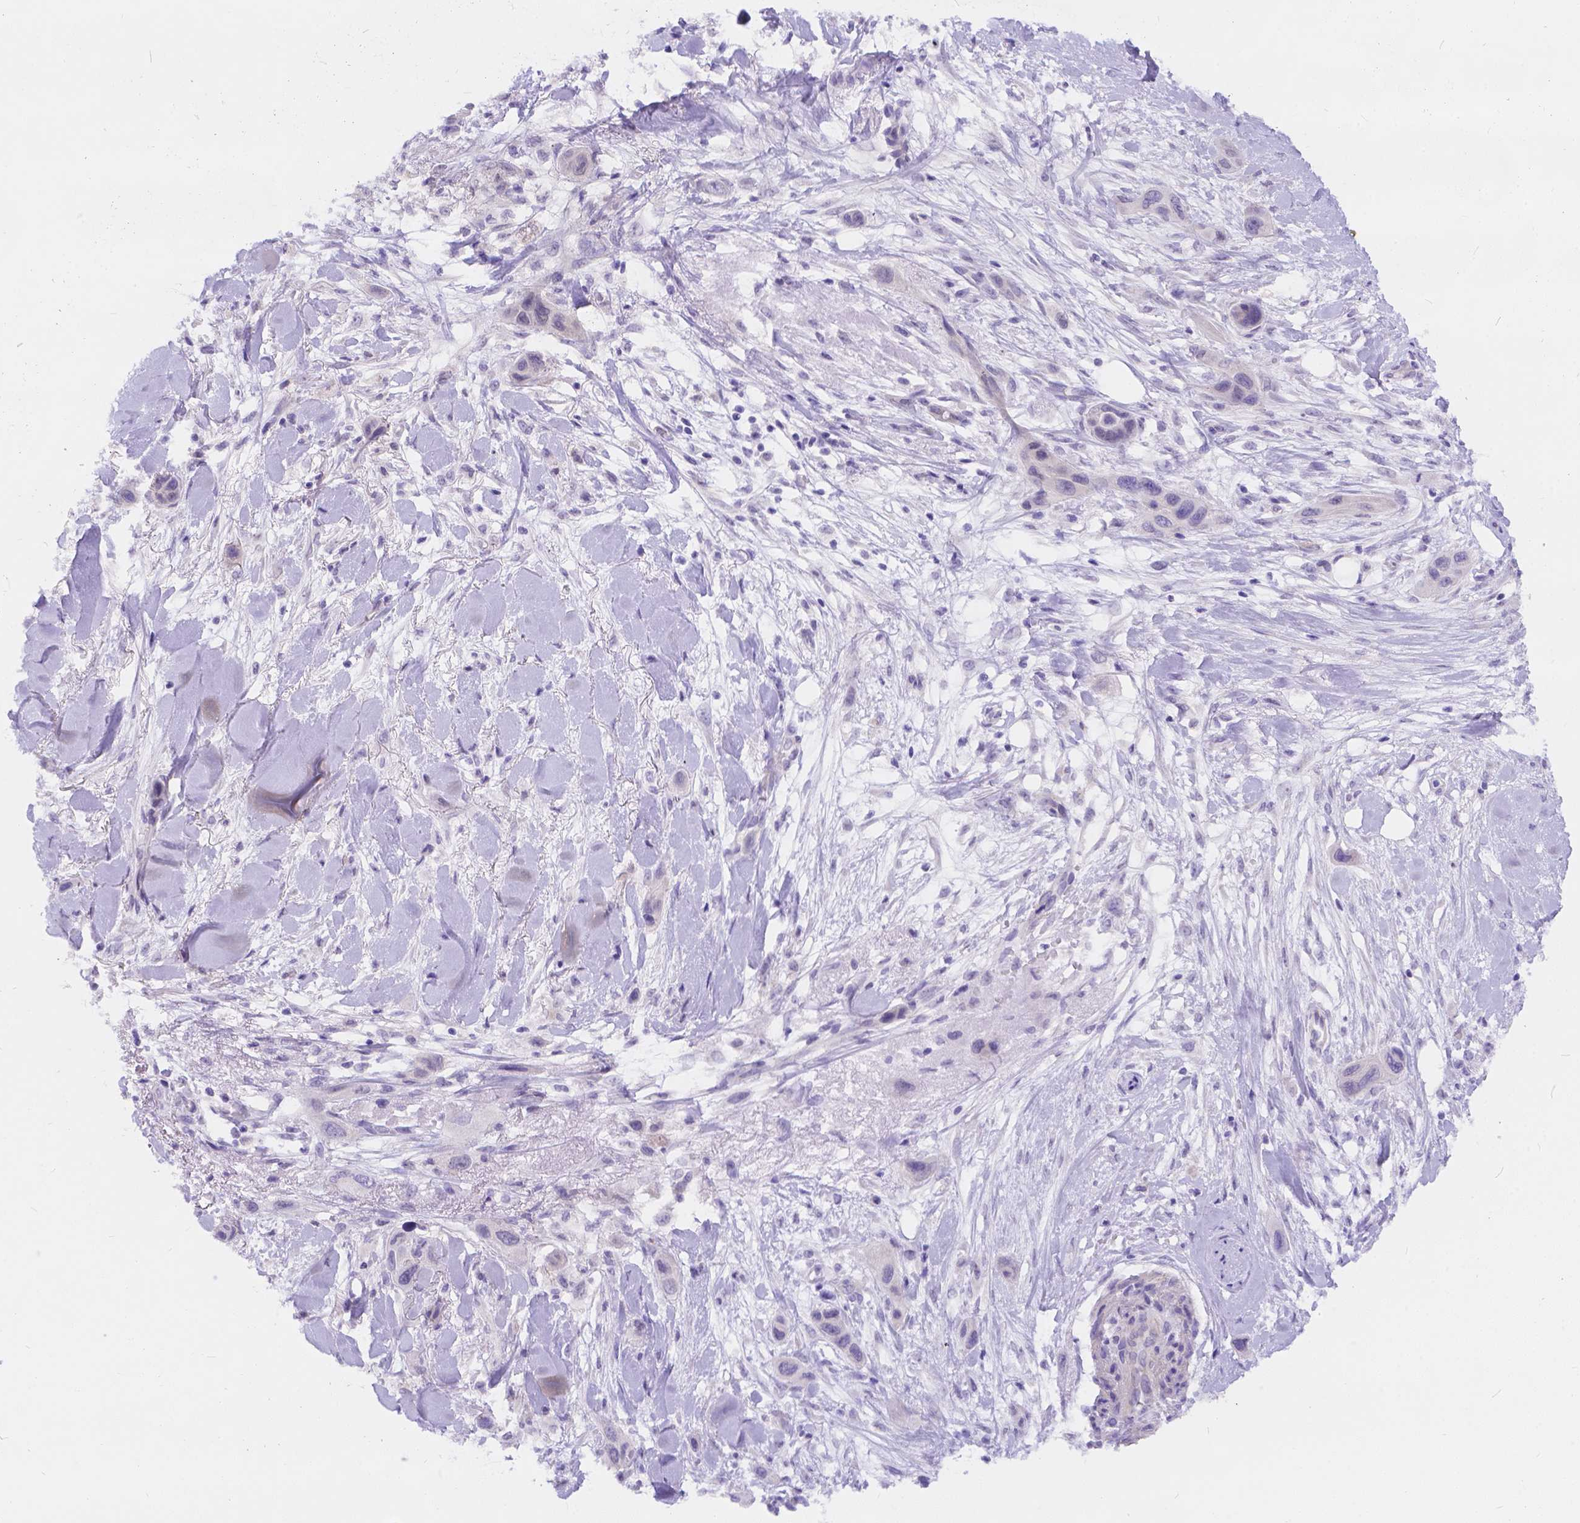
{"staining": {"intensity": "negative", "quantity": "none", "location": "none"}, "tissue": "skin cancer", "cell_type": "Tumor cells", "image_type": "cancer", "snomed": [{"axis": "morphology", "description": "Squamous cell carcinoma, NOS"}, {"axis": "topography", "description": "Skin"}], "caption": "High magnification brightfield microscopy of skin cancer (squamous cell carcinoma) stained with DAB (brown) and counterstained with hematoxylin (blue): tumor cells show no significant staining.", "gene": "DLEC1", "patient": {"sex": "male", "age": 79}}